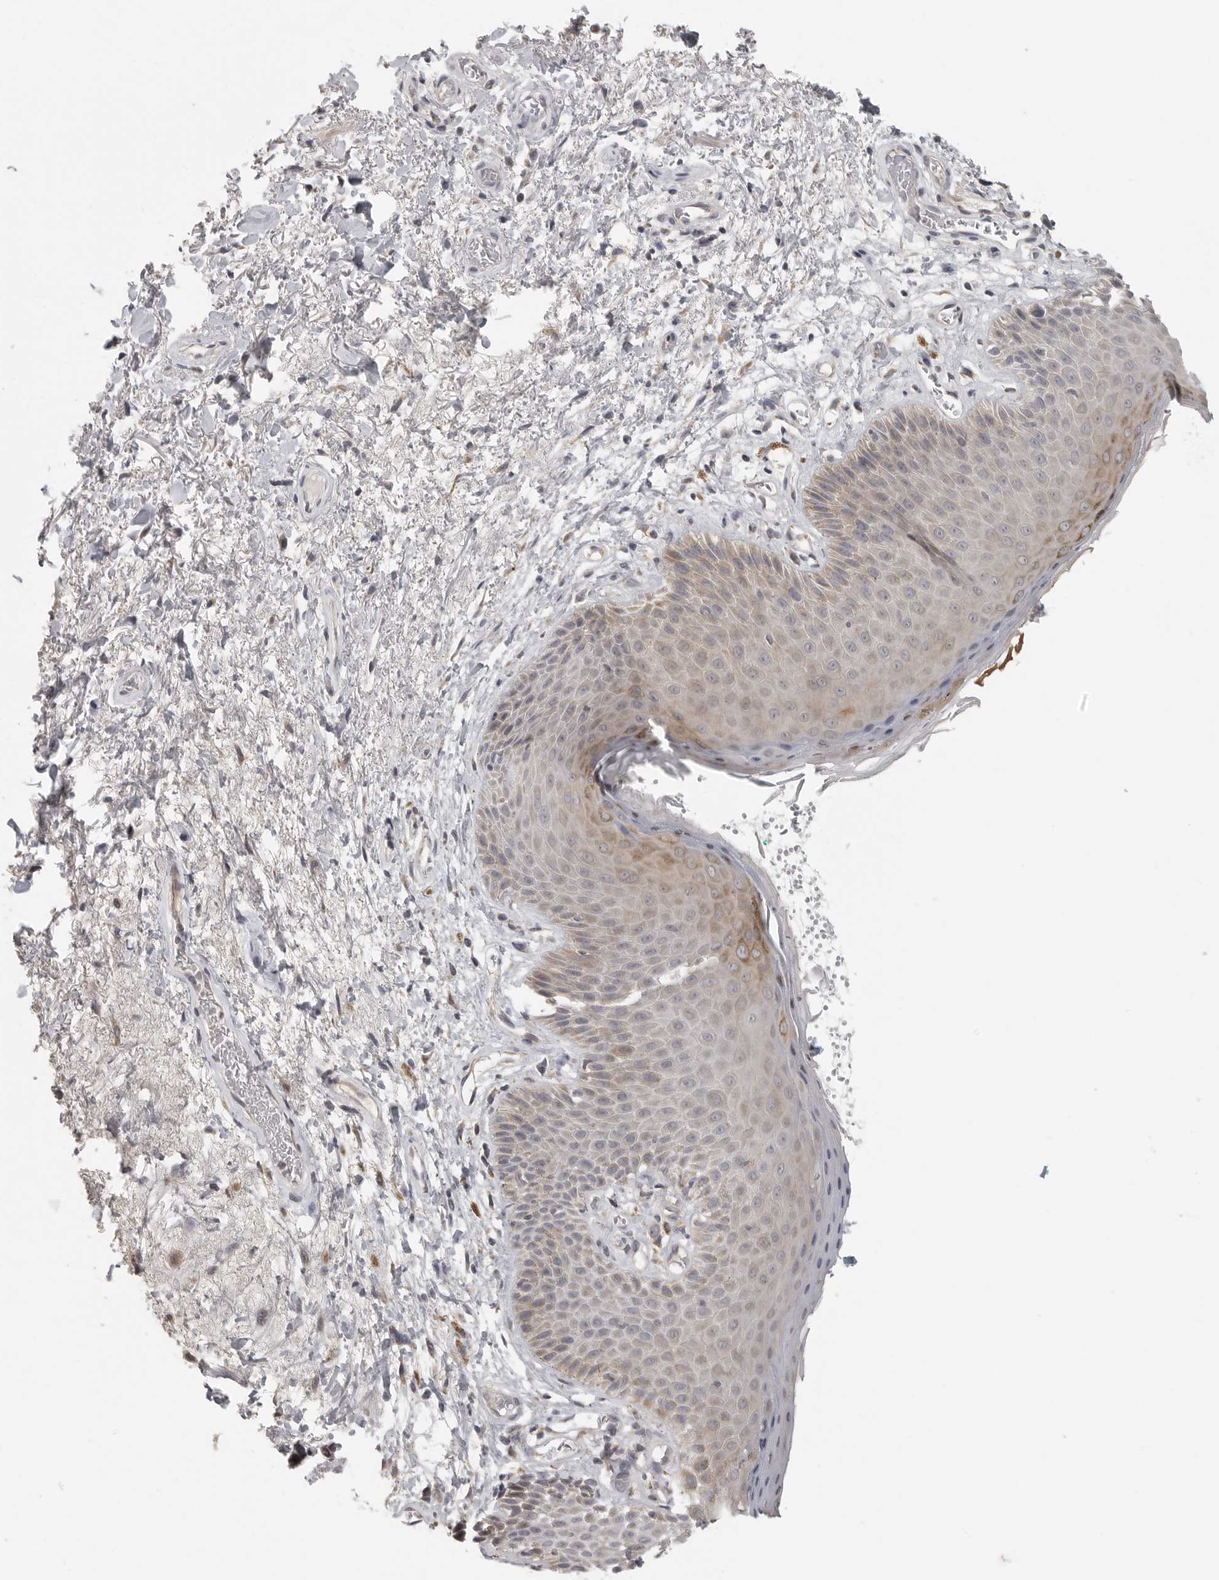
{"staining": {"intensity": "moderate", "quantity": "25%-75%", "location": "cytoplasmic/membranous"}, "tissue": "skin", "cell_type": "Epidermal cells", "image_type": "normal", "snomed": [{"axis": "morphology", "description": "Normal tissue, NOS"}, {"axis": "topography", "description": "Anal"}], "caption": "Protein expression analysis of unremarkable skin shows moderate cytoplasmic/membranous expression in approximately 25%-75% of epidermal cells. (DAB (3,3'-diaminobenzidine) IHC, brown staining for protein, blue staining for nuclei).", "gene": "RXFP3", "patient": {"sex": "male", "age": 74}}